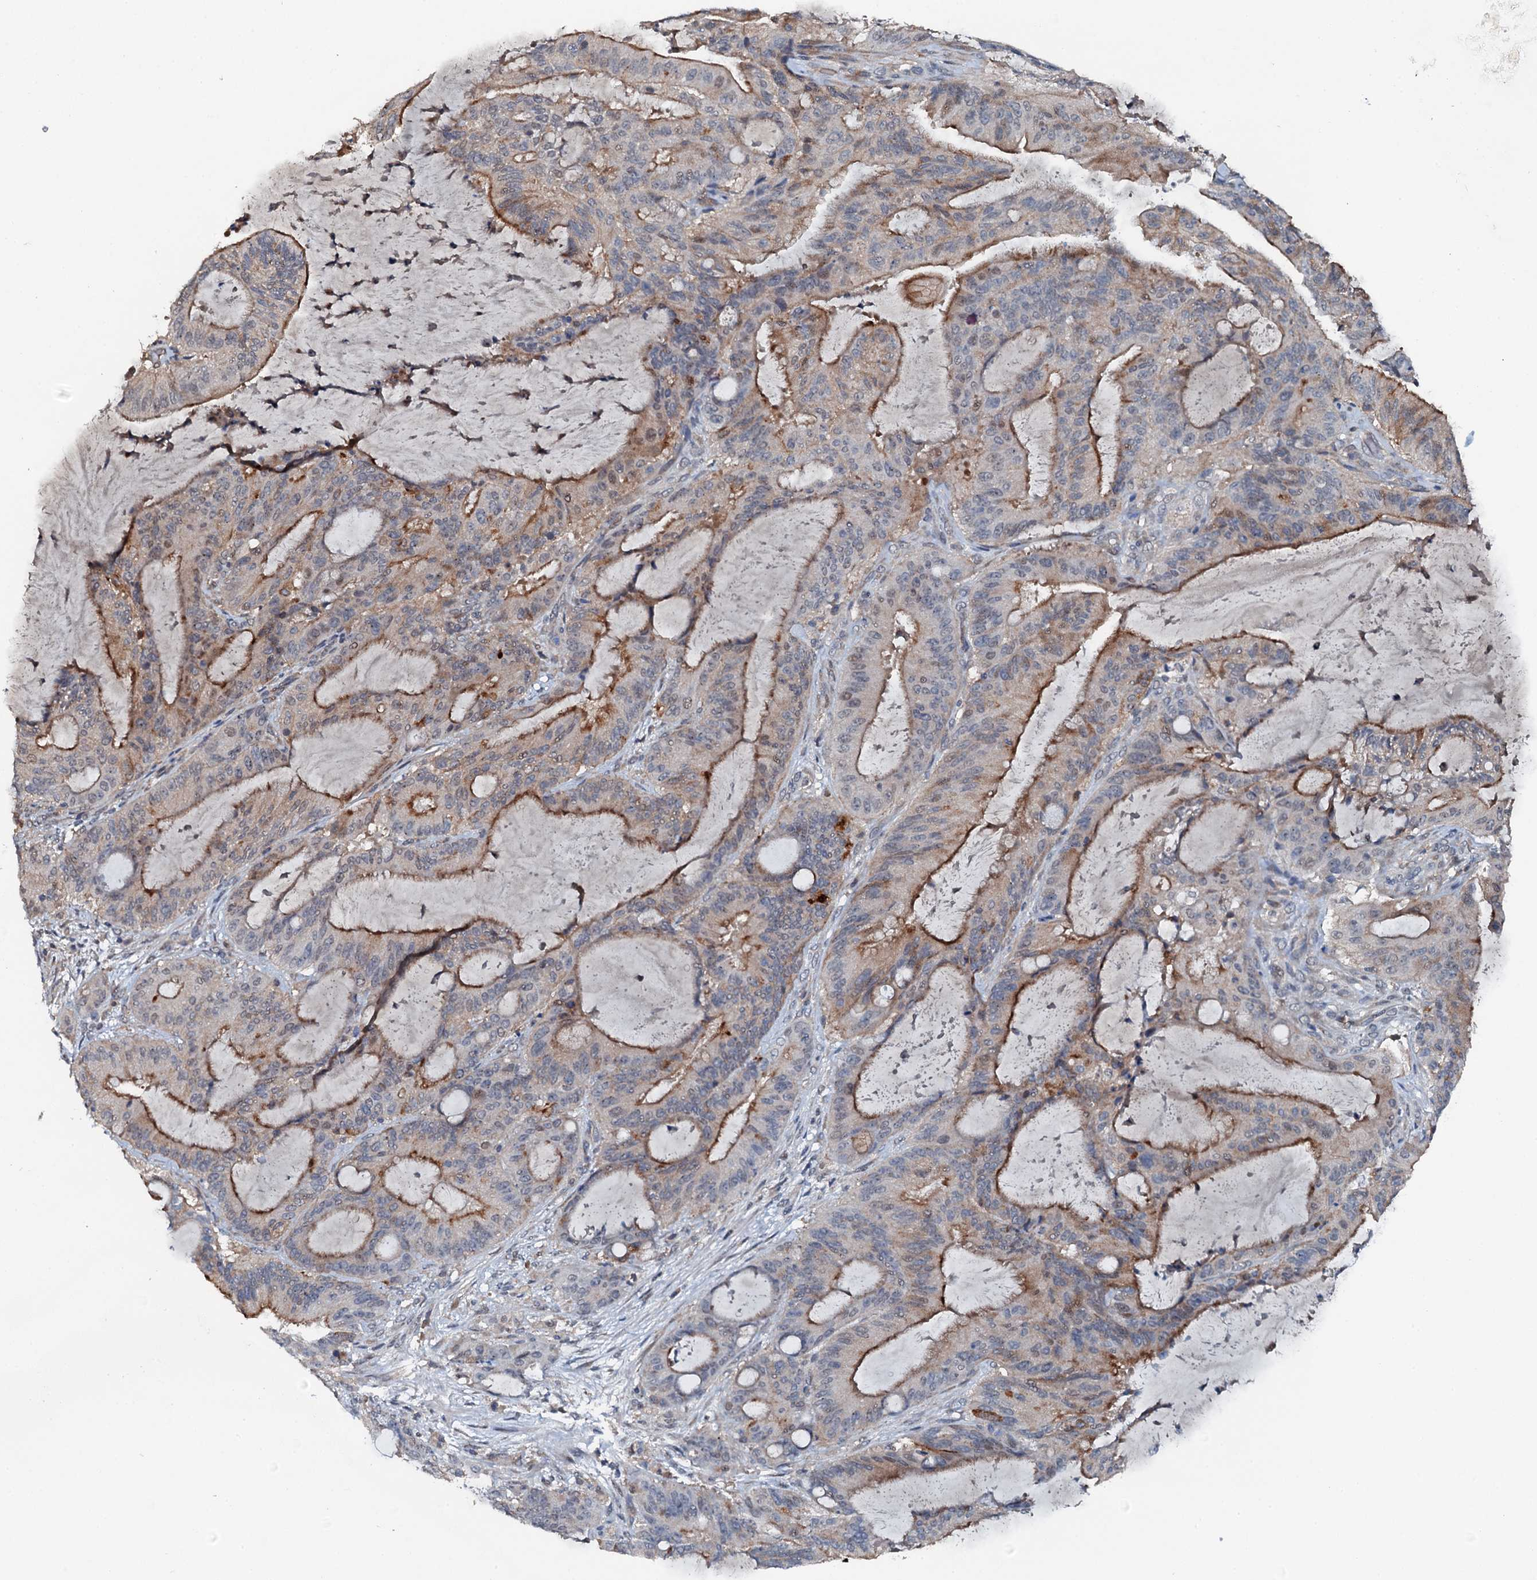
{"staining": {"intensity": "moderate", "quantity": "<25%", "location": "cytoplasmic/membranous"}, "tissue": "liver cancer", "cell_type": "Tumor cells", "image_type": "cancer", "snomed": [{"axis": "morphology", "description": "Normal tissue, NOS"}, {"axis": "morphology", "description": "Cholangiocarcinoma"}, {"axis": "topography", "description": "Liver"}, {"axis": "topography", "description": "Peripheral nerve tissue"}], "caption": "Immunohistochemical staining of human liver cholangiocarcinoma reveals low levels of moderate cytoplasmic/membranous positivity in approximately <25% of tumor cells. The staining is performed using DAB (3,3'-diaminobenzidine) brown chromogen to label protein expression. The nuclei are counter-stained blue using hematoxylin.", "gene": "FLYWCH1", "patient": {"sex": "female", "age": 73}}